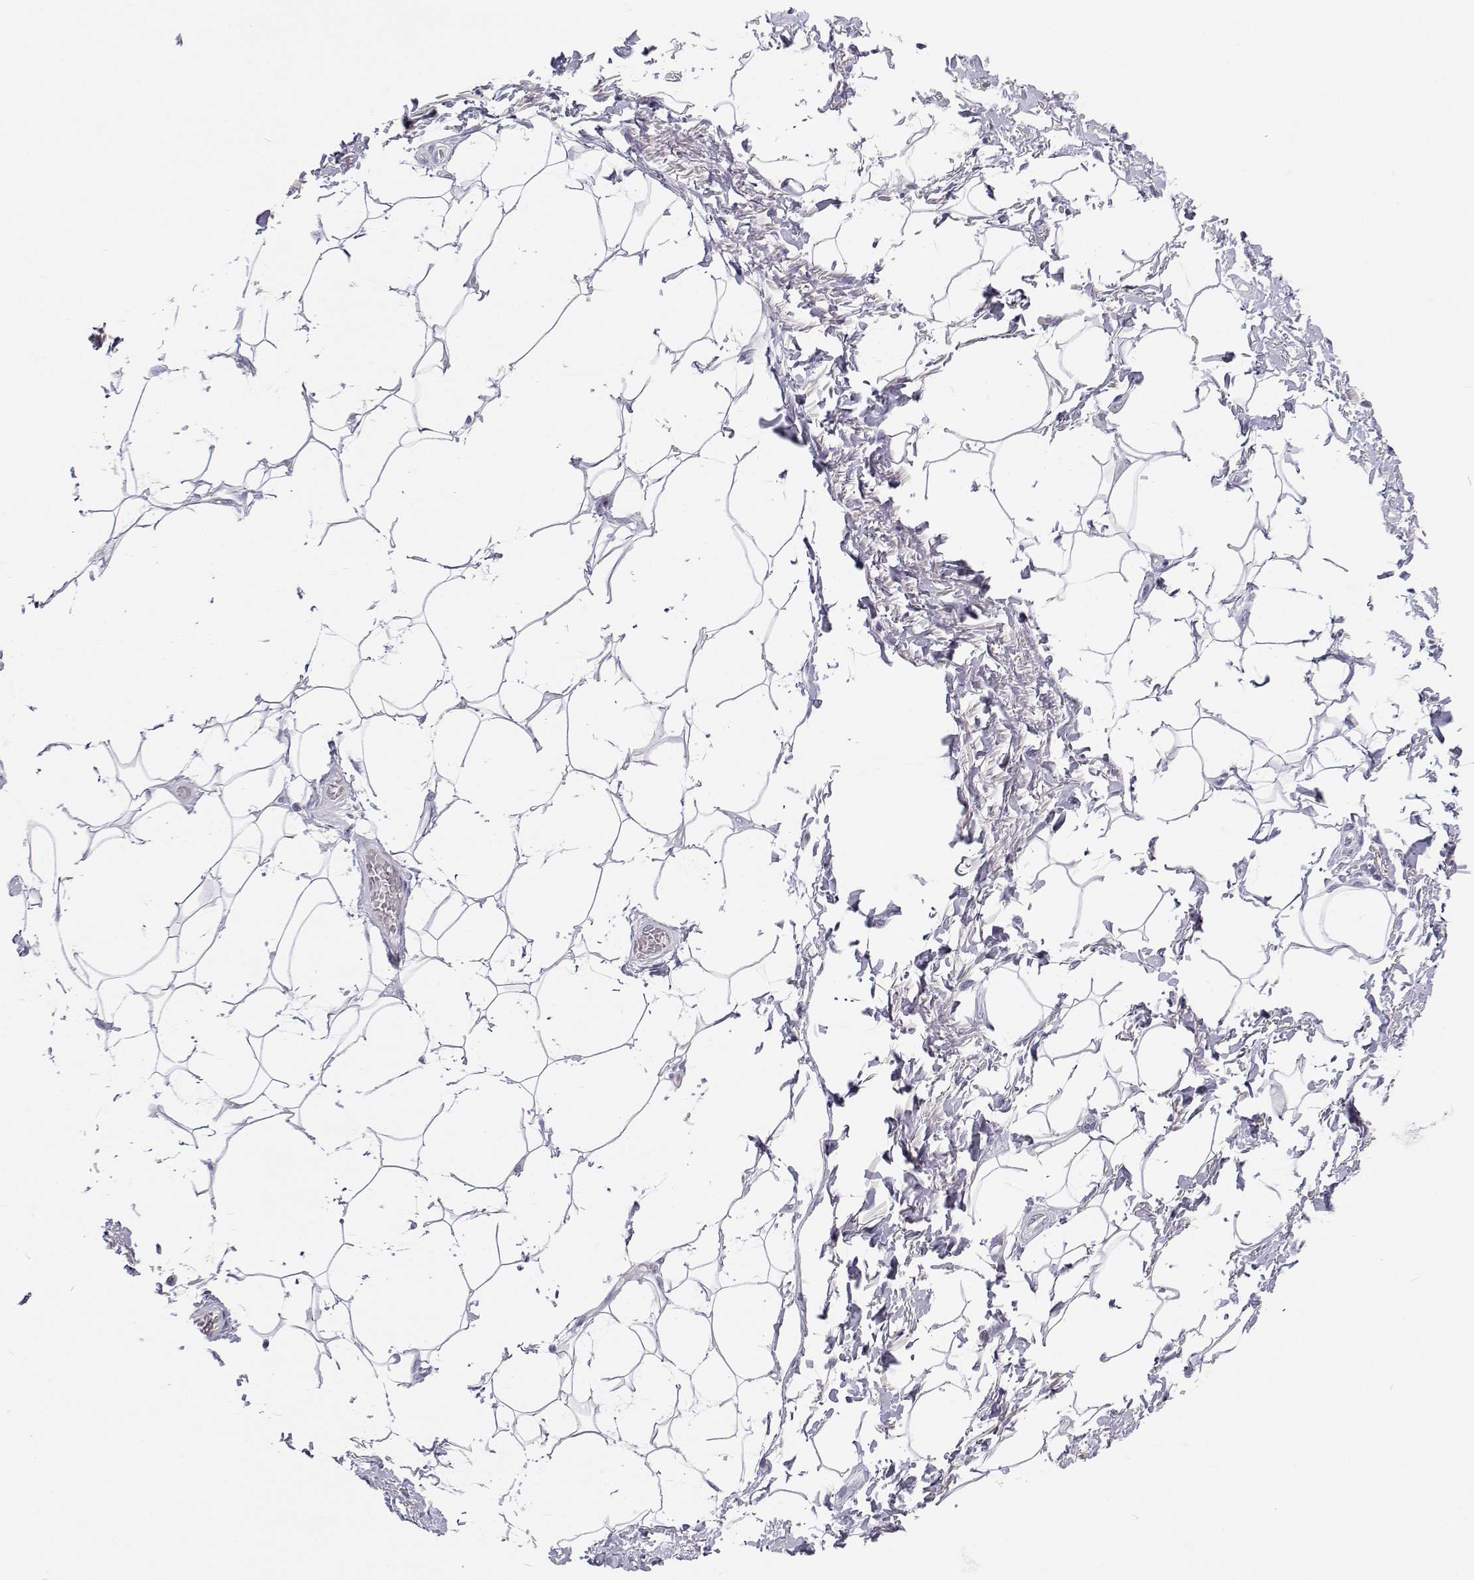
{"staining": {"intensity": "negative", "quantity": "none", "location": "none"}, "tissue": "adipose tissue", "cell_type": "Adipocytes", "image_type": "normal", "snomed": [{"axis": "morphology", "description": "Normal tissue, NOS"}, {"axis": "topography", "description": "Peripheral nerve tissue"}], "caption": "Adipocytes show no significant protein staining in benign adipose tissue. (Brightfield microscopy of DAB IHC at high magnification).", "gene": "SFTPB", "patient": {"sex": "male", "age": 51}}